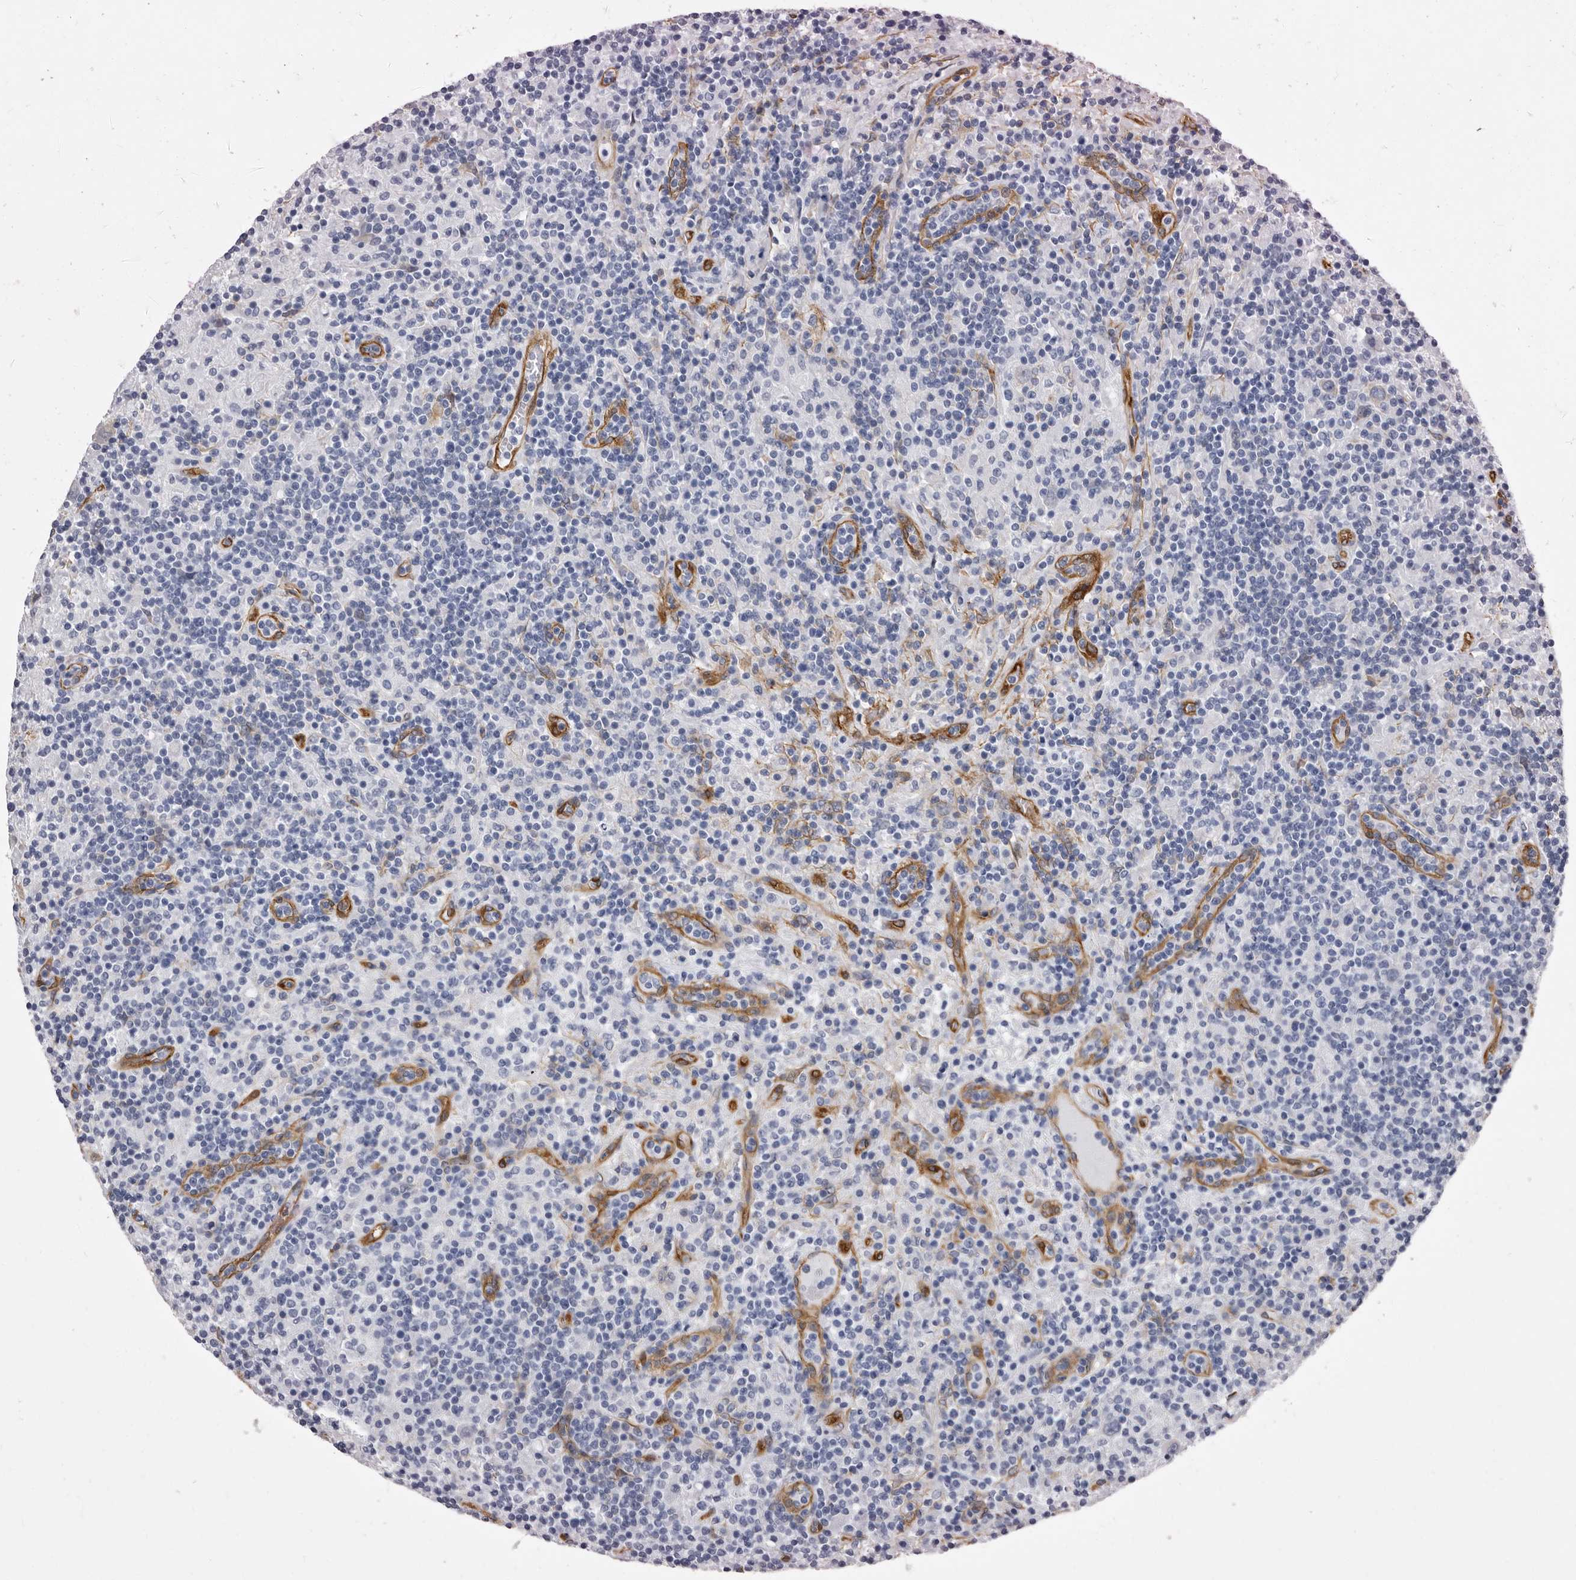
{"staining": {"intensity": "weak", "quantity": "<25%", "location": "cytoplasmic/membranous"}, "tissue": "lymphoma", "cell_type": "Tumor cells", "image_type": "cancer", "snomed": [{"axis": "morphology", "description": "Hodgkin's disease, NOS"}, {"axis": "topography", "description": "Lymph node"}], "caption": "Tumor cells show no significant protein positivity in Hodgkin's disease.", "gene": "ENAH", "patient": {"sex": "male", "age": 70}}